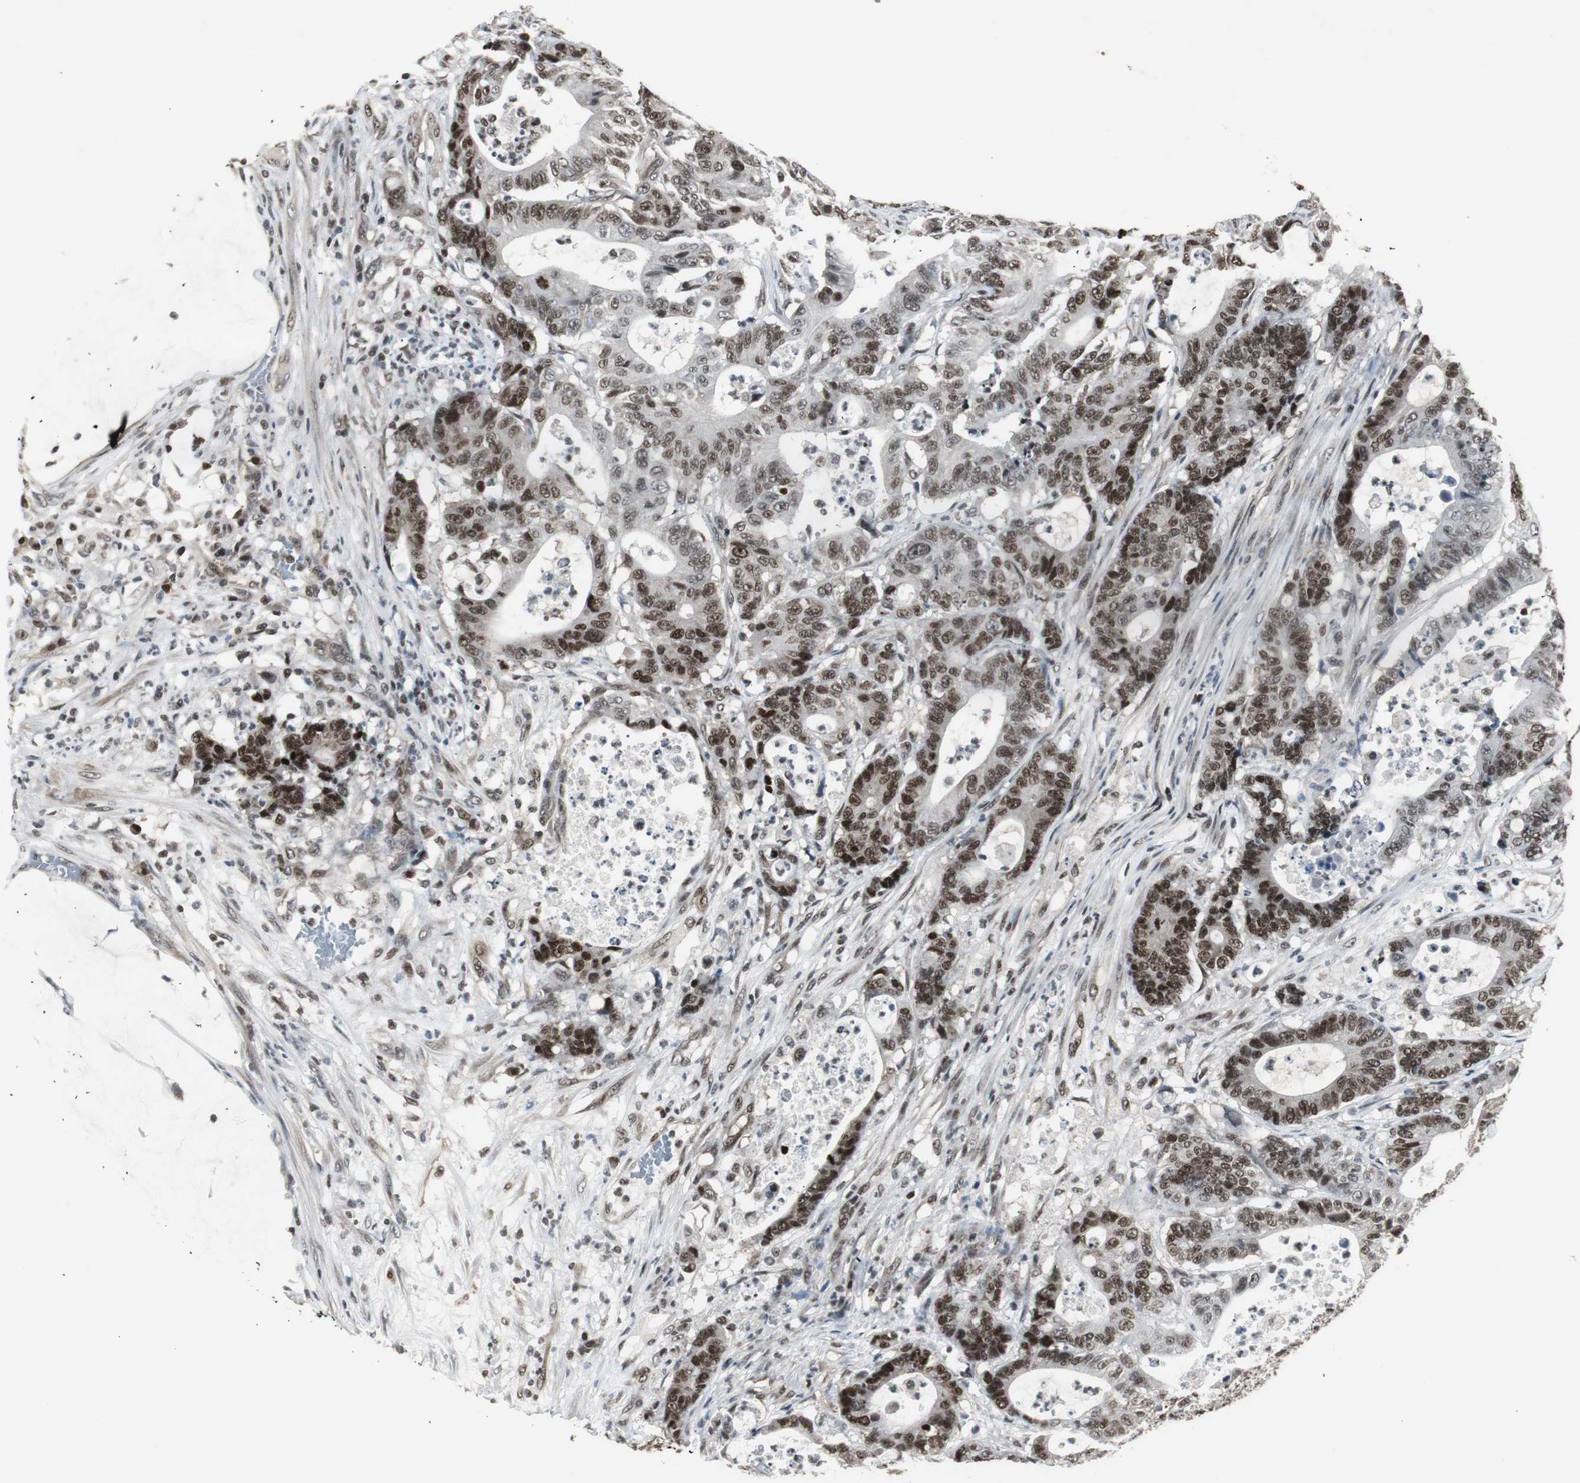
{"staining": {"intensity": "strong", "quantity": ">75%", "location": "nuclear"}, "tissue": "colorectal cancer", "cell_type": "Tumor cells", "image_type": "cancer", "snomed": [{"axis": "morphology", "description": "Adenocarcinoma, NOS"}, {"axis": "topography", "description": "Colon"}], "caption": "This is an image of immunohistochemistry staining of colorectal cancer (adenocarcinoma), which shows strong staining in the nuclear of tumor cells.", "gene": "MPG", "patient": {"sex": "female", "age": 84}}